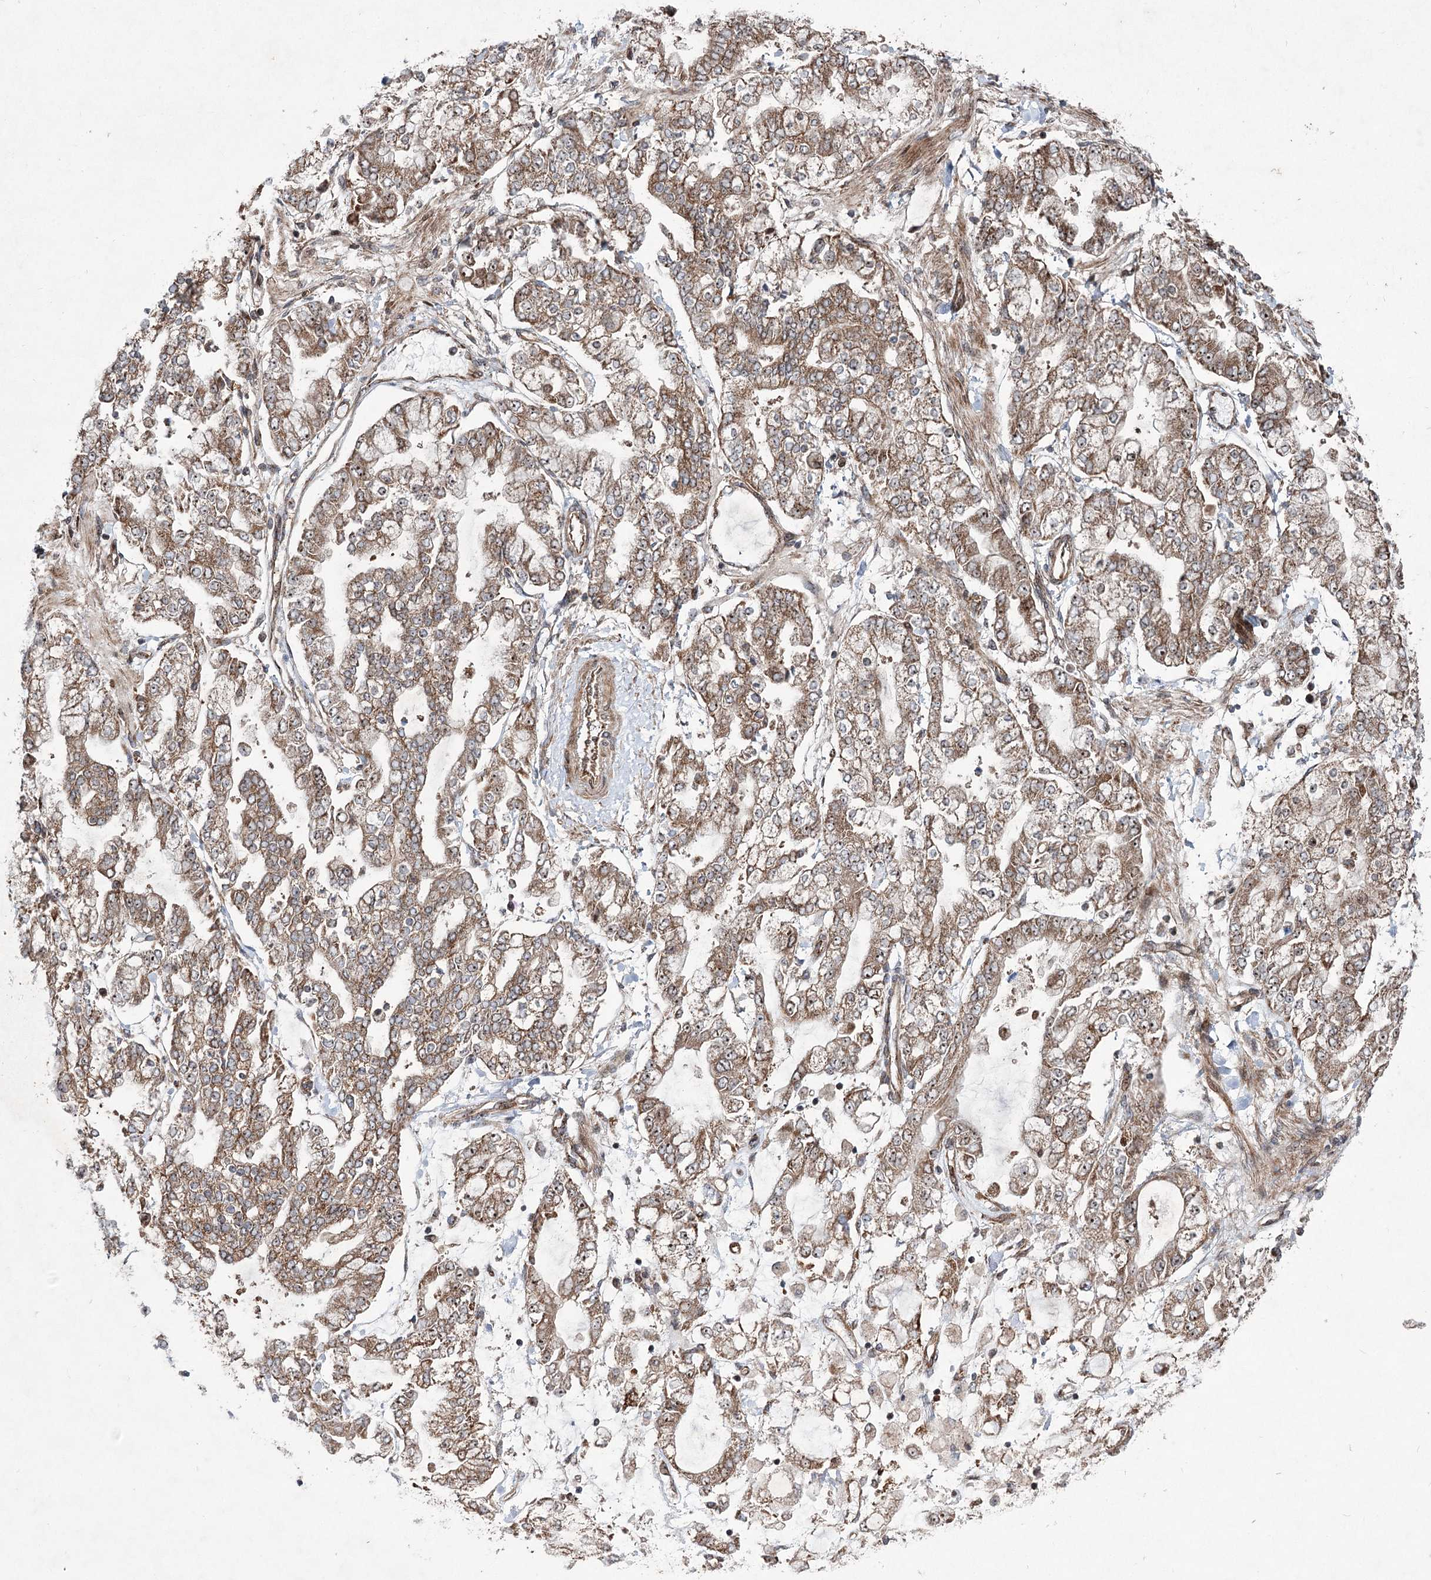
{"staining": {"intensity": "moderate", "quantity": ">75%", "location": "cytoplasmic/membranous"}, "tissue": "stomach cancer", "cell_type": "Tumor cells", "image_type": "cancer", "snomed": [{"axis": "morphology", "description": "Normal tissue, NOS"}, {"axis": "morphology", "description": "Adenocarcinoma, NOS"}, {"axis": "topography", "description": "Stomach, upper"}, {"axis": "topography", "description": "Stomach"}], "caption": "Protein expression analysis of adenocarcinoma (stomach) shows moderate cytoplasmic/membranous expression in approximately >75% of tumor cells.", "gene": "SERINC5", "patient": {"sex": "male", "age": 76}}